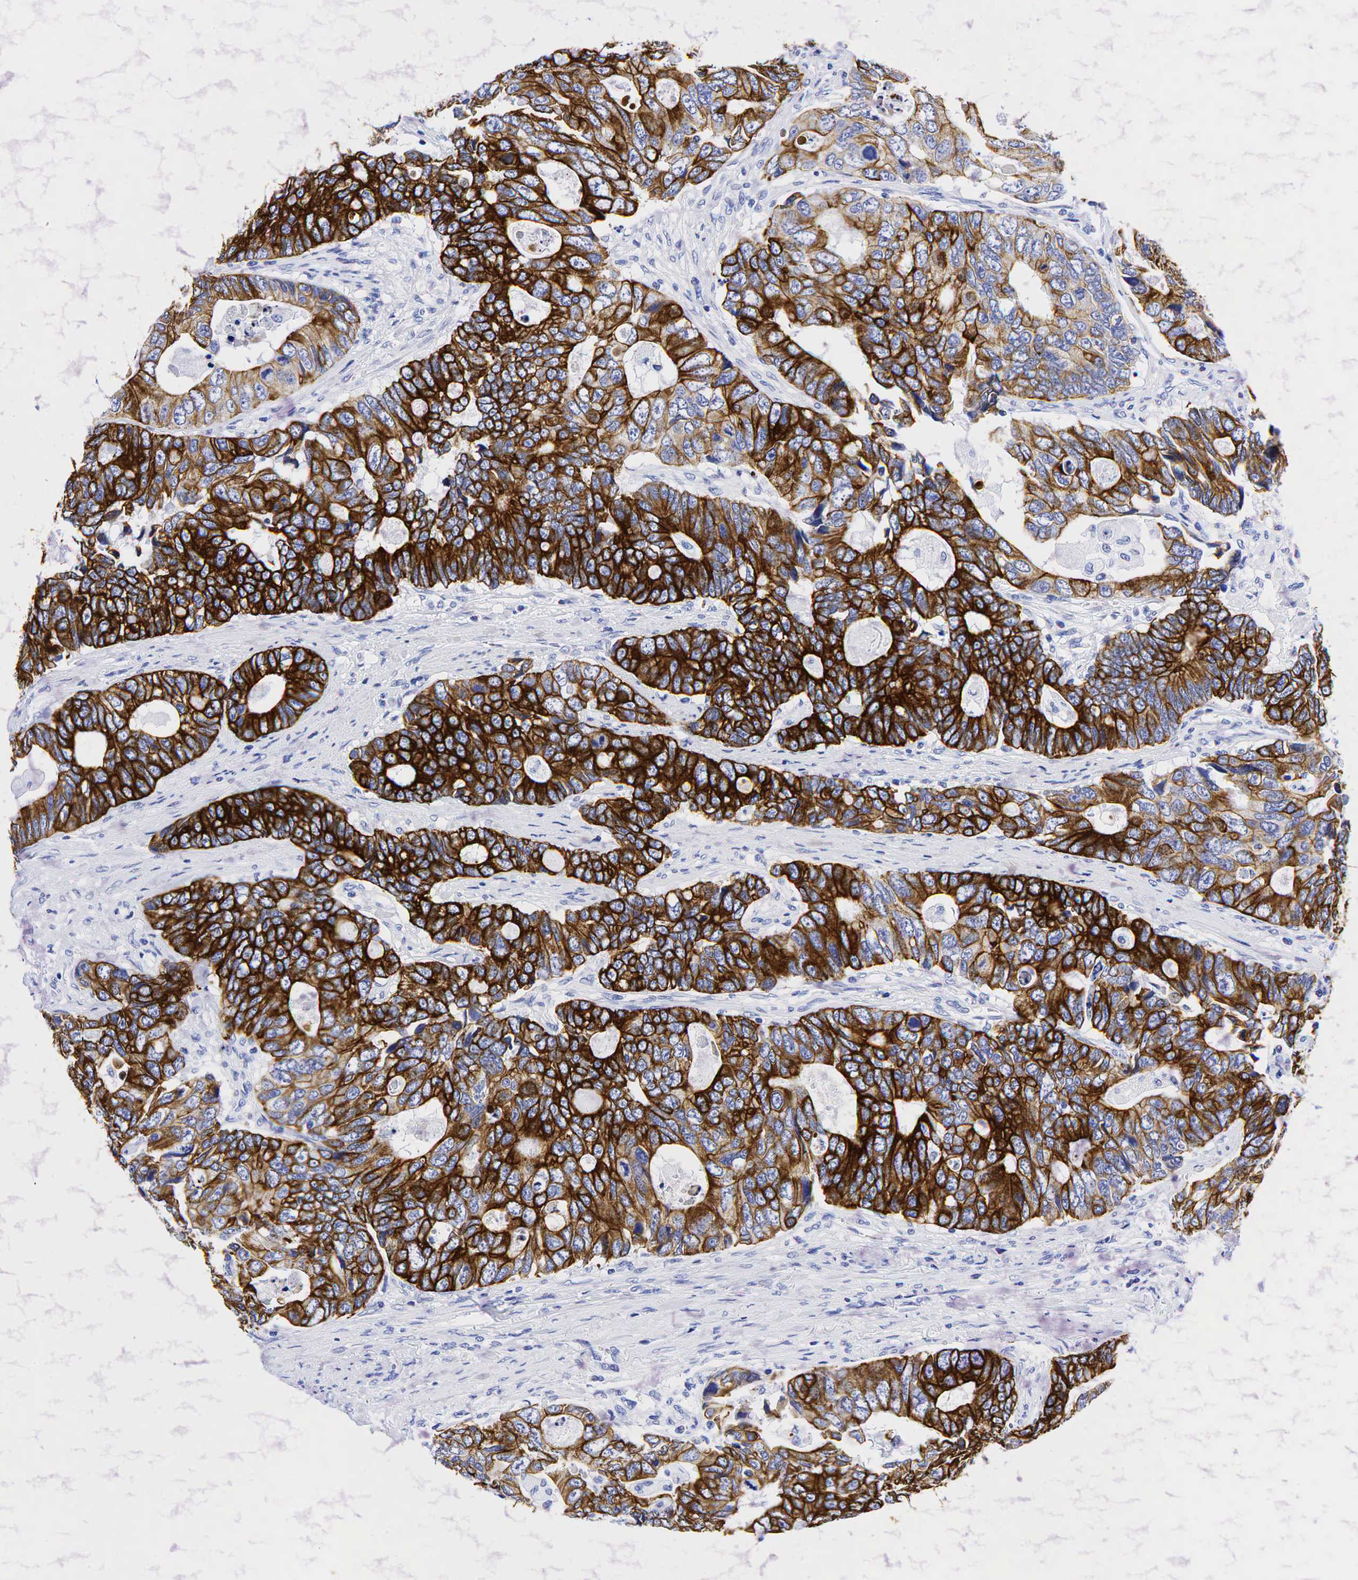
{"staining": {"intensity": "strong", "quantity": ">75%", "location": "cytoplasmic/membranous"}, "tissue": "colorectal cancer", "cell_type": "Tumor cells", "image_type": "cancer", "snomed": [{"axis": "morphology", "description": "Adenocarcinoma, NOS"}, {"axis": "topography", "description": "Rectum"}], "caption": "IHC of colorectal adenocarcinoma reveals high levels of strong cytoplasmic/membranous staining in about >75% of tumor cells. The protein is shown in brown color, while the nuclei are stained blue.", "gene": "KRT19", "patient": {"sex": "female", "age": 67}}